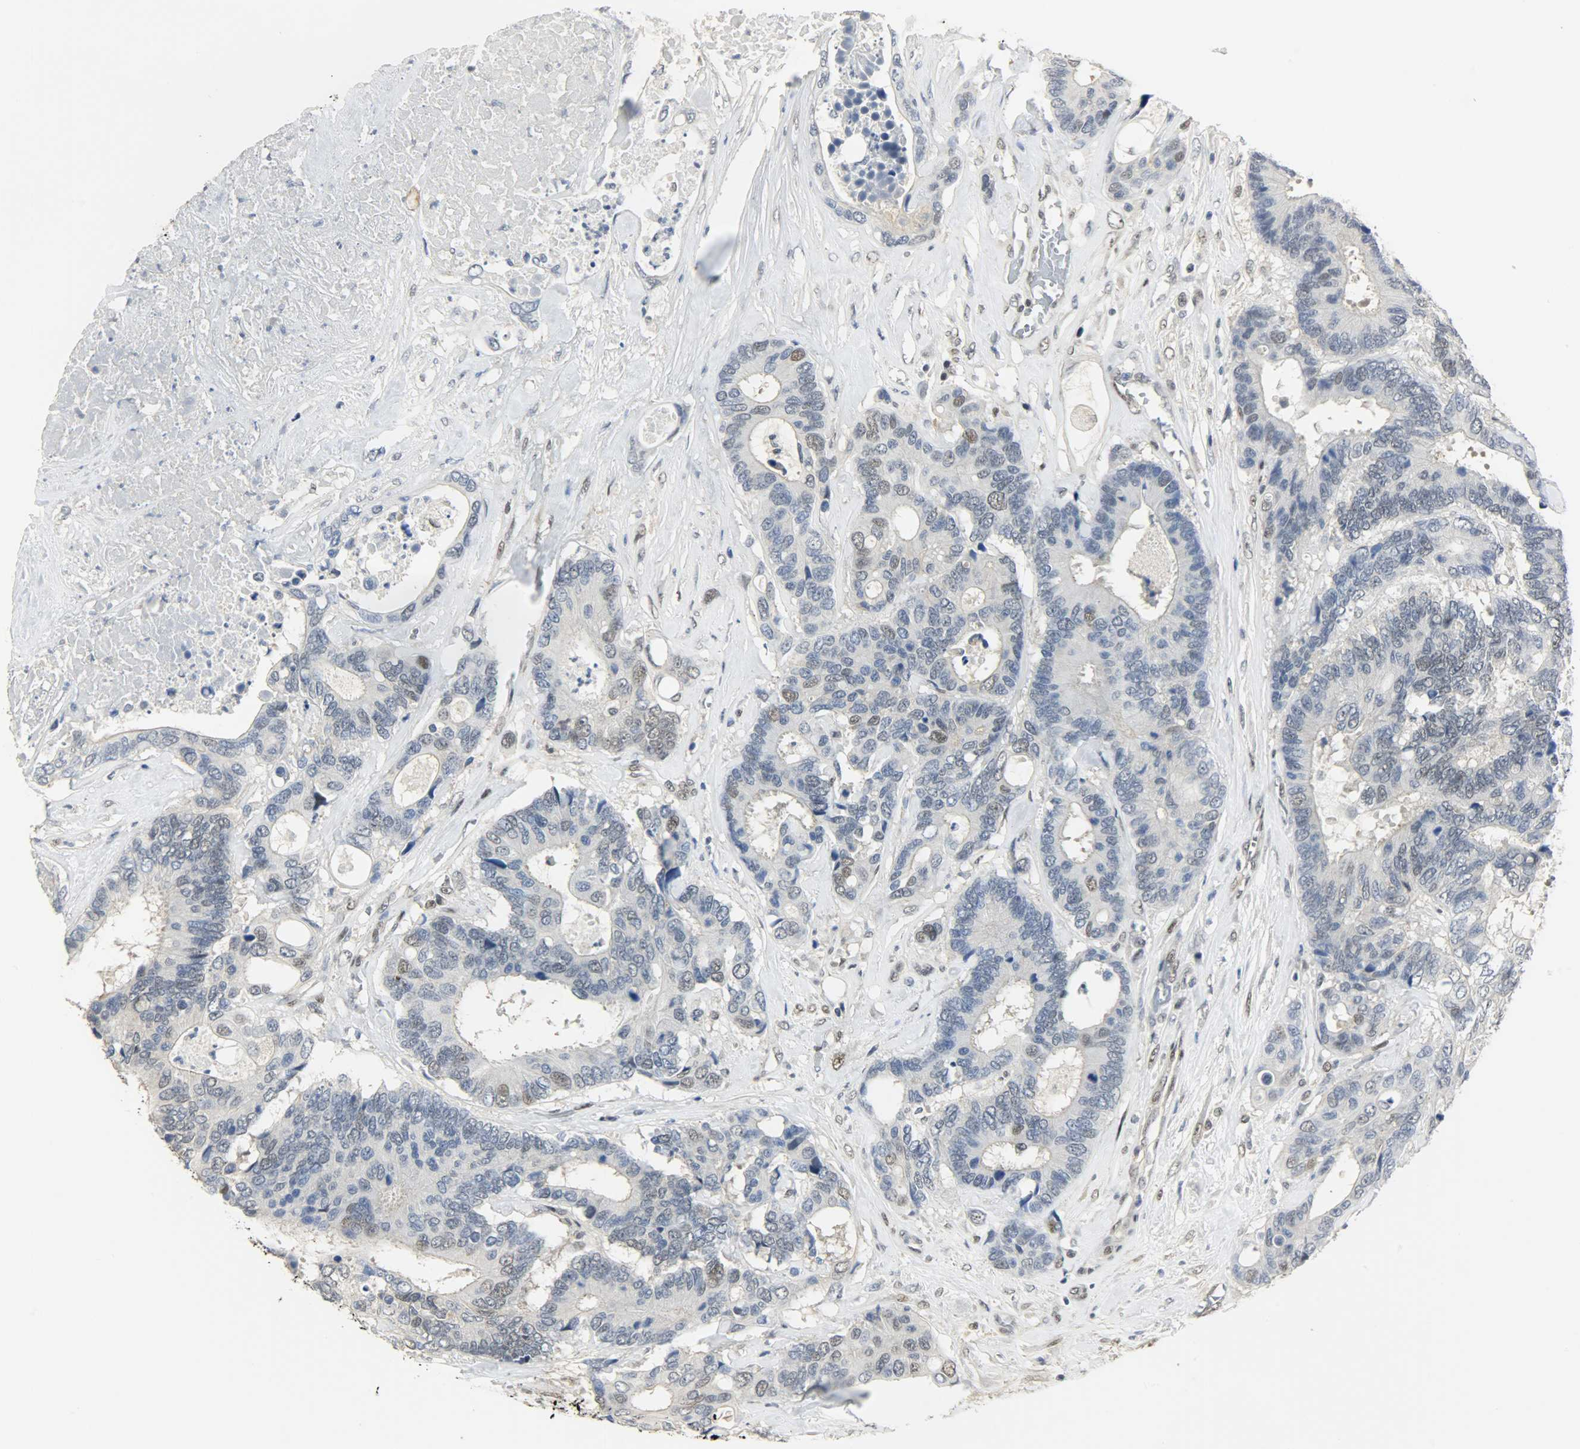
{"staining": {"intensity": "weak", "quantity": "<25%", "location": "nuclear"}, "tissue": "colorectal cancer", "cell_type": "Tumor cells", "image_type": "cancer", "snomed": [{"axis": "morphology", "description": "Adenocarcinoma, NOS"}, {"axis": "topography", "description": "Rectum"}], "caption": "Immunohistochemical staining of colorectal cancer (adenocarcinoma) displays no significant expression in tumor cells.", "gene": "NPEPL1", "patient": {"sex": "male", "age": 55}}